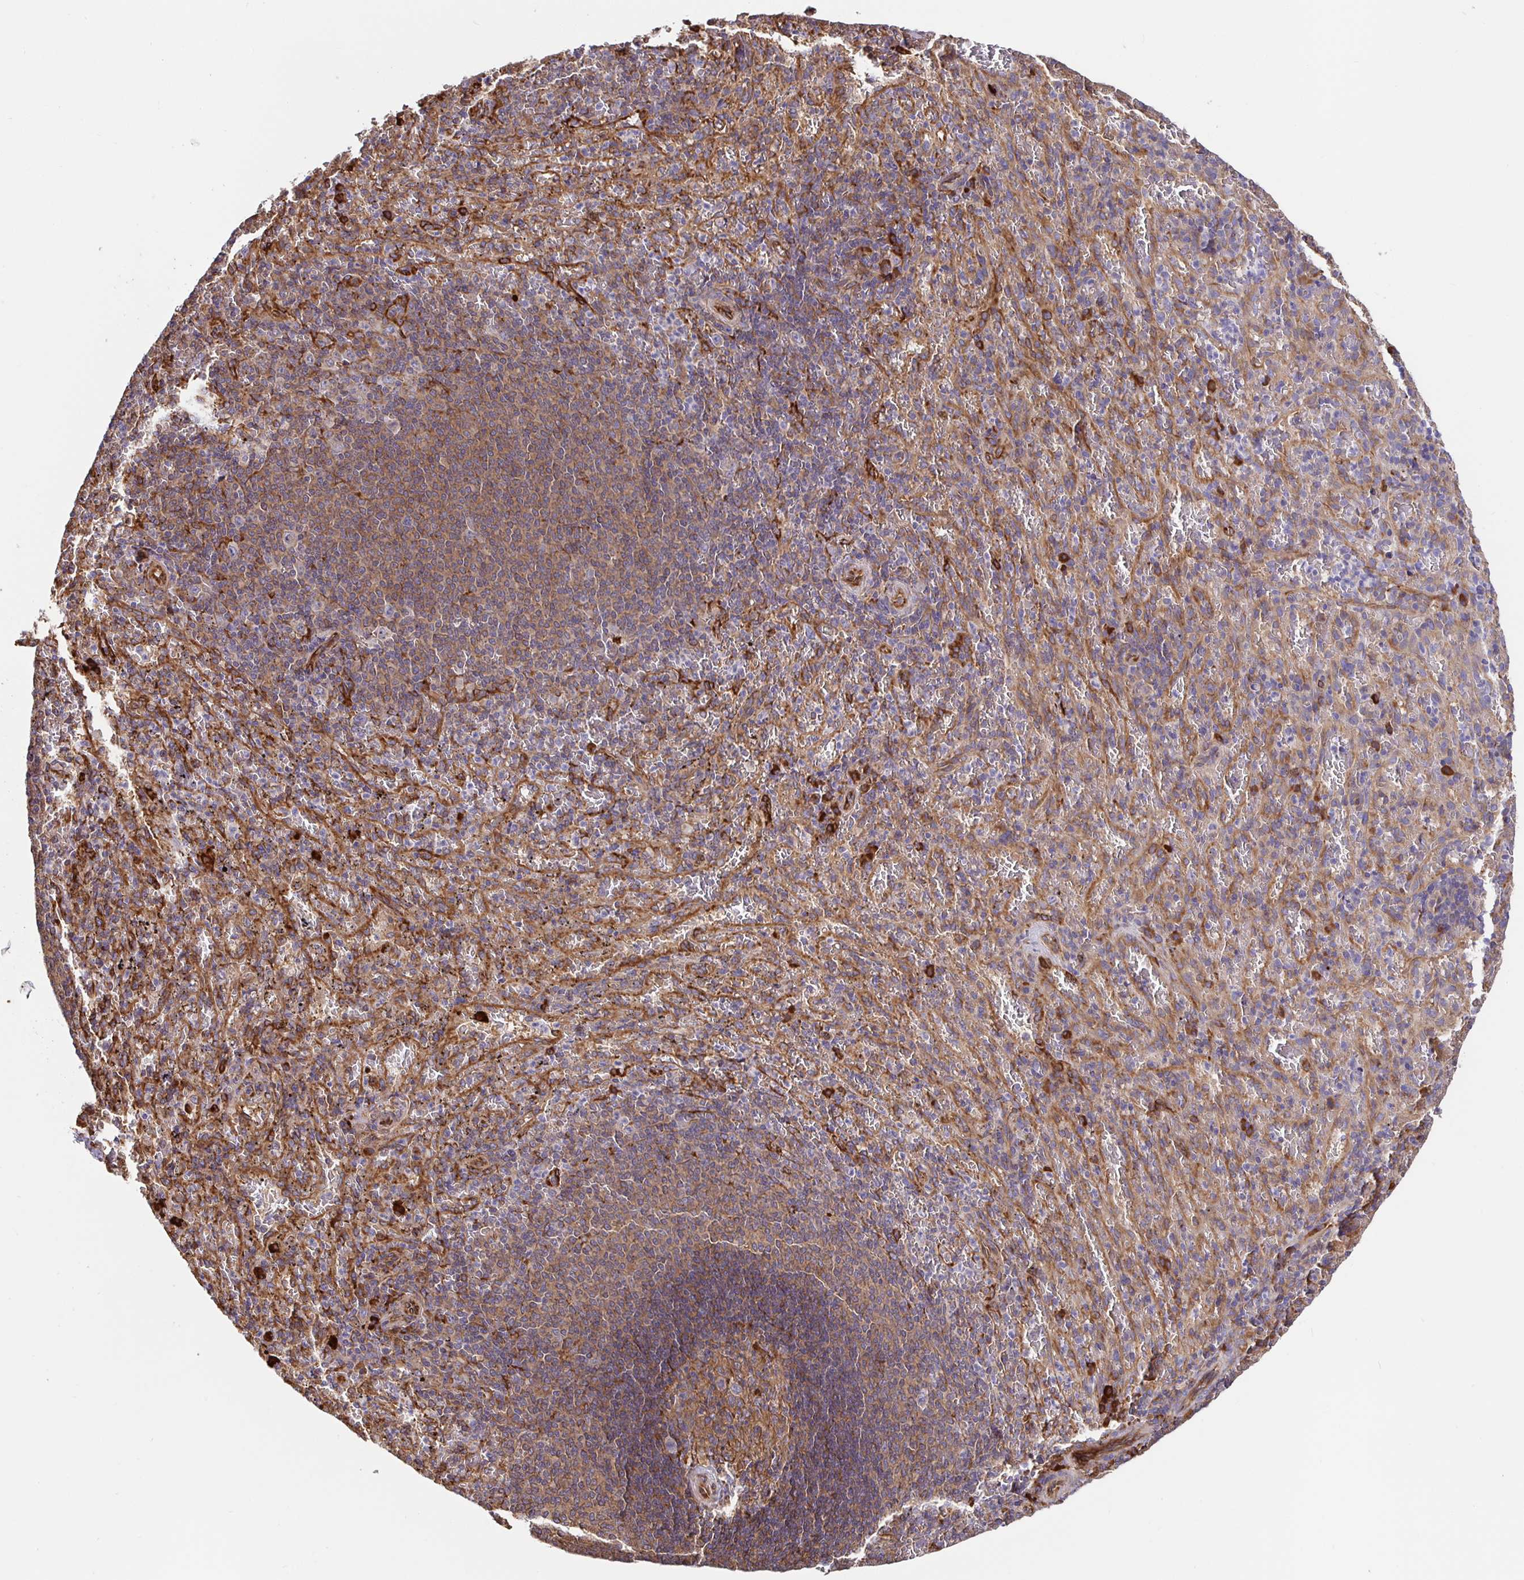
{"staining": {"intensity": "moderate", "quantity": "25%-75%", "location": "cytoplasmic/membranous"}, "tissue": "spleen", "cell_type": "Cells in red pulp", "image_type": "normal", "snomed": [{"axis": "morphology", "description": "Normal tissue, NOS"}, {"axis": "topography", "description": "Spleen"}], "caption": "Immunohistochemical staining of unremarkable human spleen exhibits medium levels of moderate cytoplasmic/membranous positivity in approximately 25%-75% of cells in red pulp.", "gene": "MAOA", "patient": {"sex": "male", "age": 57}}